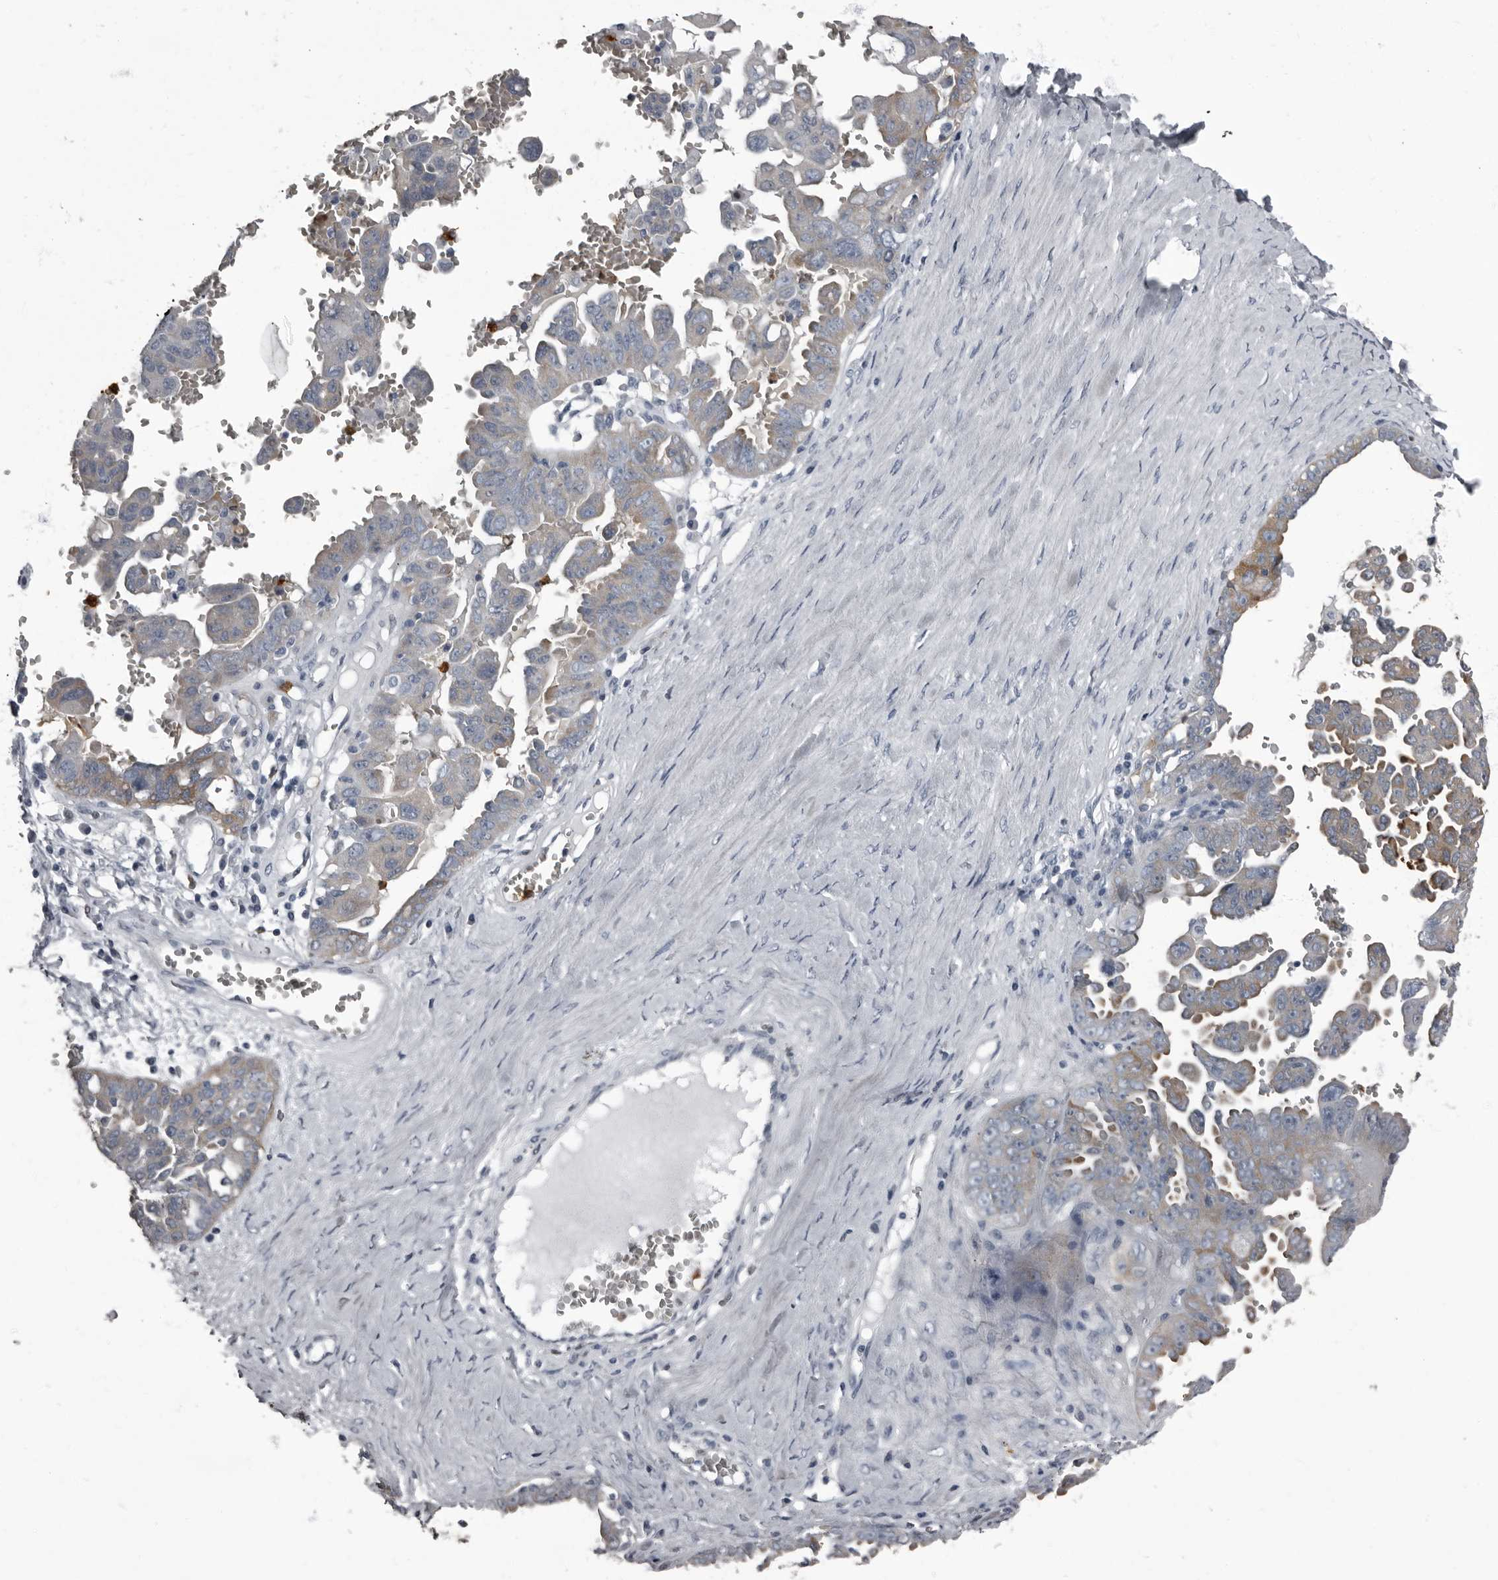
{"staining": {"intensity": "weak", "quantity": "25%-75%", "location": "cytoplasmic/membranous"}, "tissue": "ovarian cancer", "cell_type": "Tumor cells", "image_type": "cancer", "snomed": [{"axis": "morphology", "description": "Carcinoma, endometroid"}, {"axis": "topography", "description": "Ovary"}], "caption": "Ovarian endometroid carcinoma stained with DAB immunohistochemistry (IHC) exhibits low levels of weak cytoplasmic/membranous positivity in about 25%-75% of tumor cells. Using DAB (3,3'-diaminobenzidine) (brown) and hematoxylin (blue) stains, captured at high magnification using brightfield microscopy.", "gene": "TPD52L1", "patient": {"sex": "female", "age": 62}}